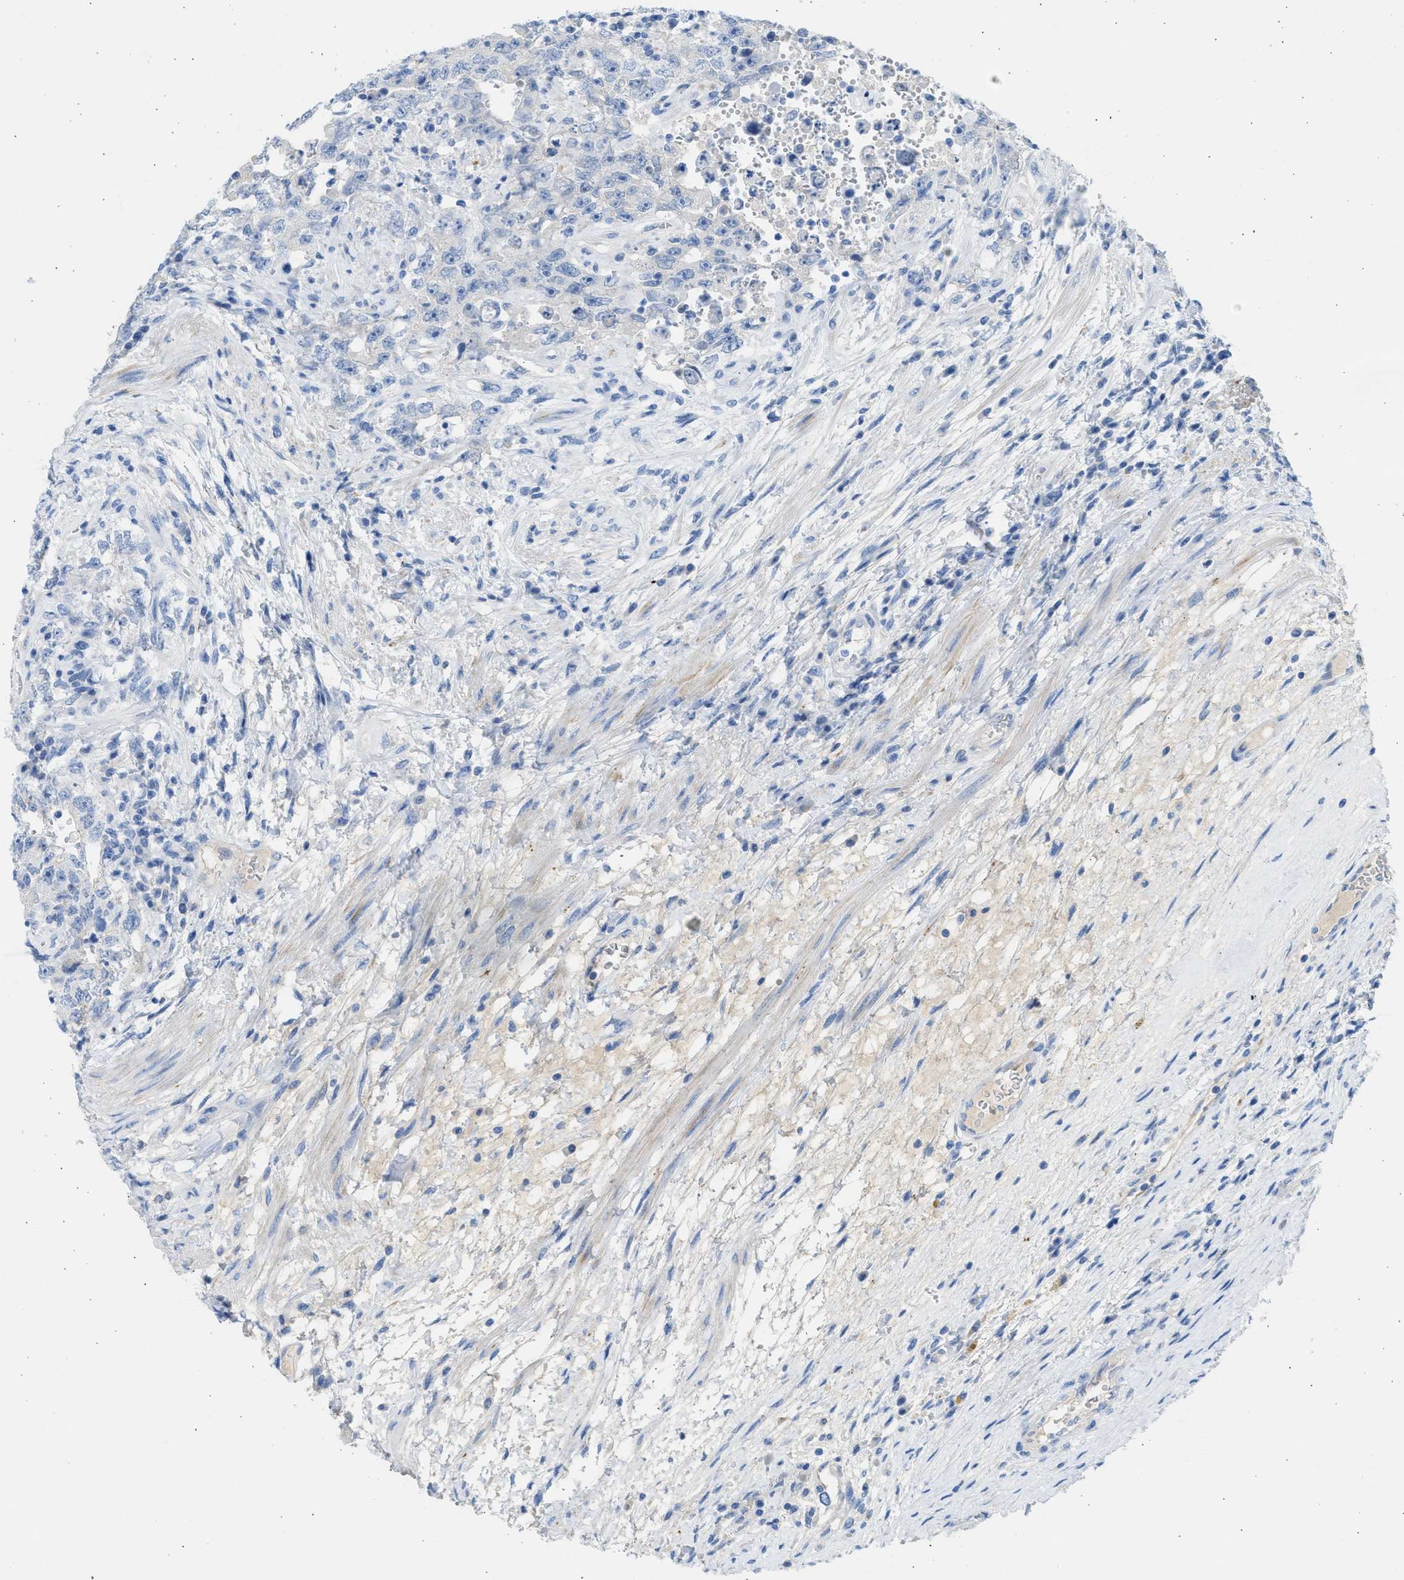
{"staining": {"intensity": "negative", "quantity": "none", "location": "none"}, "tissue": "testis cancer", "cell_type": "Tumor cells", "image_type": "cancer", "snomed": [{"axis": "morphology", "description": "Carcinoma, Embryonal, NOS"}, {"axis": "topography", "description": "Testis"}], "caption": "The histopathology image demonstrates no significant staining in tumor cells of testis cancer (embryonal carcinoma). (DAB (3,3'-diaminobenzidine) immunohistochemistry (IHC), high magnification).", "gene": "SPATA3", "patient": {"sex": "male", "age": 26}}